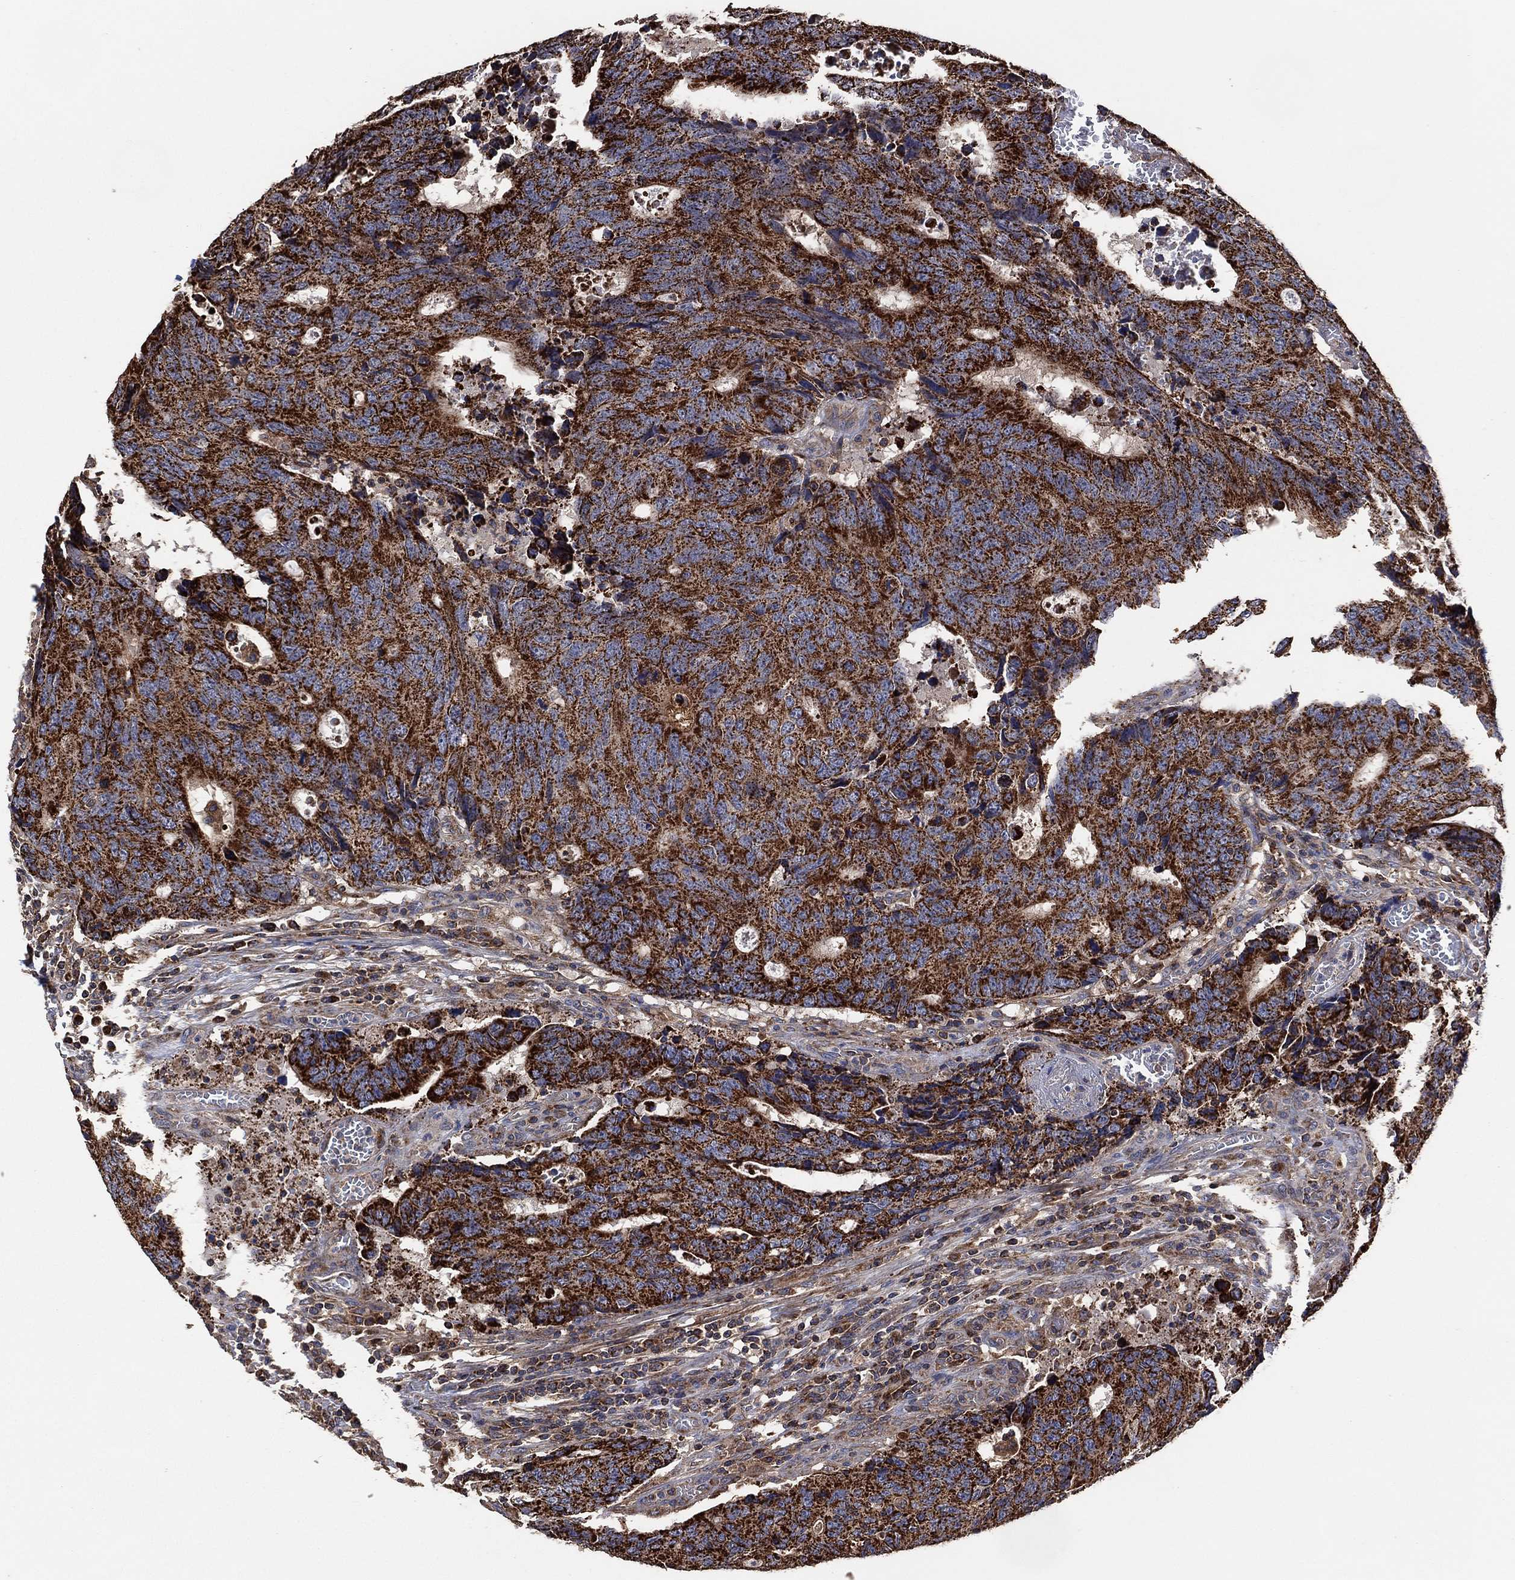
{"staining": {"intensity": "strong", "quantity": "25%-75%", "location": "cytoplasmic/membranous"}, "tissue": "colorectal cancer", "cell_type": "Tumor cells", "image_type": "cancer", "snomed": [{"axis": "morphology", "description": "Adenocarcinoma, NOS"}, {"axis": "topography", "description": "Colon"}], "caption": "Human colorectal cancer (adenocarcinoma) stained with a protein marker shows strong staining in tumor cells.", "gene": "LIMD1", "patient": {"sex": "female", "age": 77}}